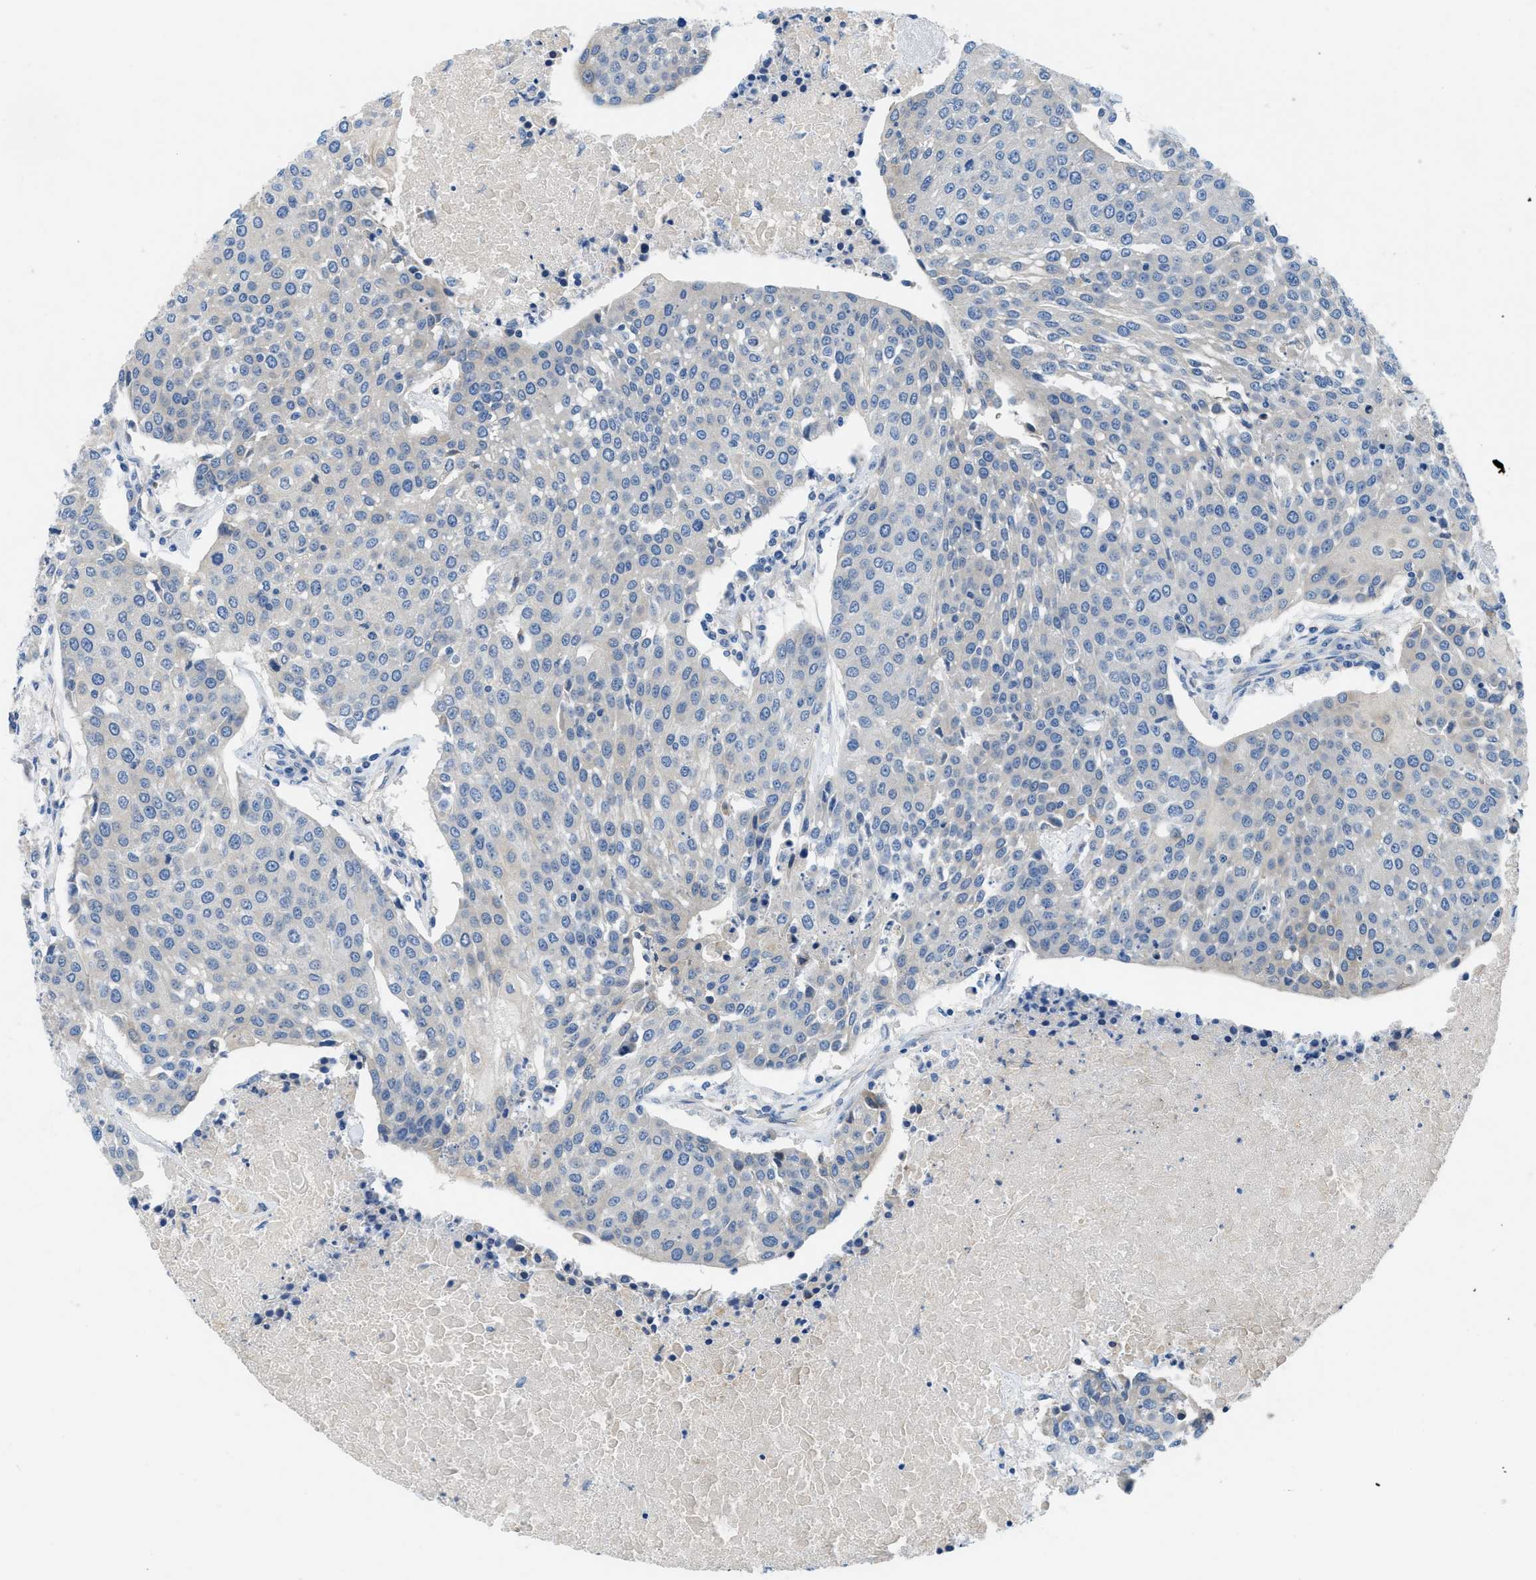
{"staining": {"intensity": "negative", "quantity": "none", "location": "none"}, "tissue": "urothelial cancer", "cell_type": "Tumor cells", "image_type": "cancer", "snomed": [{"axis": "morphology", "description": "Urothelial carcinoma, High grade"}, {"axis": "topography", "description": "Urinary bladder"}], "caption": "The photomicrograph reveals no staining of tumor cells in urothelial cancer.", "gene": "PGR", "patient": {"sex": "female", "age": 85}}